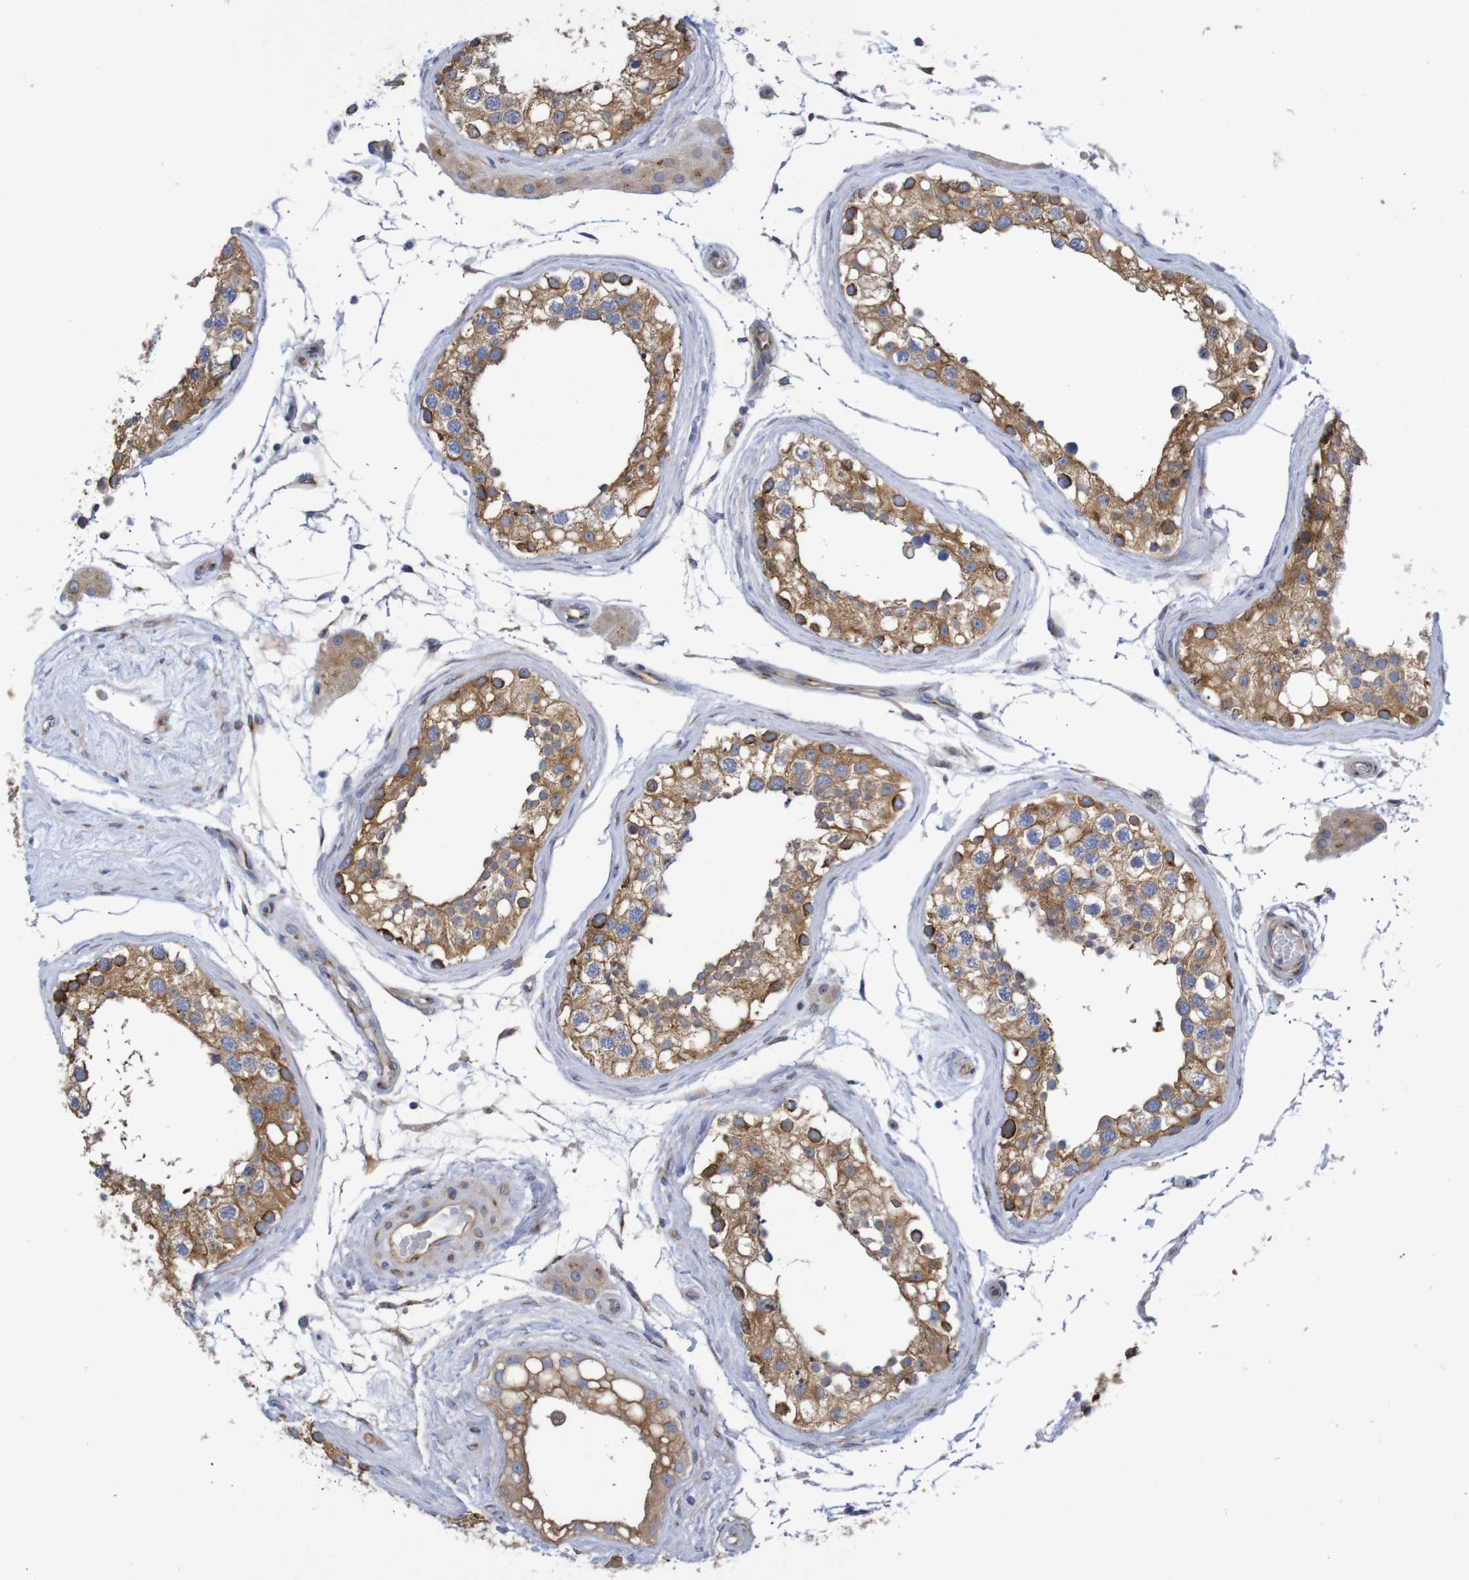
{"staining": {"intensity": "moderate", "quantity": ">75%", "location": "cytoplasmic/membranous"}, "tissue": "testis", "cell_type": "Cells in seminiferous ducts", "image_type": "normal", "snomed": [{"axis": "morphology", "description": "Normal tissue, NOS"}, {"axis": "topography", "description": "Testis"}], "caption": "Immunohistochemistry (IHC) photomicrograph of benign testis stained for a protein (brown), which exhibits medium levels of moderate cytoplasmic/membranous expression in approximately >75% of cells in seminiferous ducts.", "gene": "DCP2", "patient": {"sex": "male", "age": 68}}